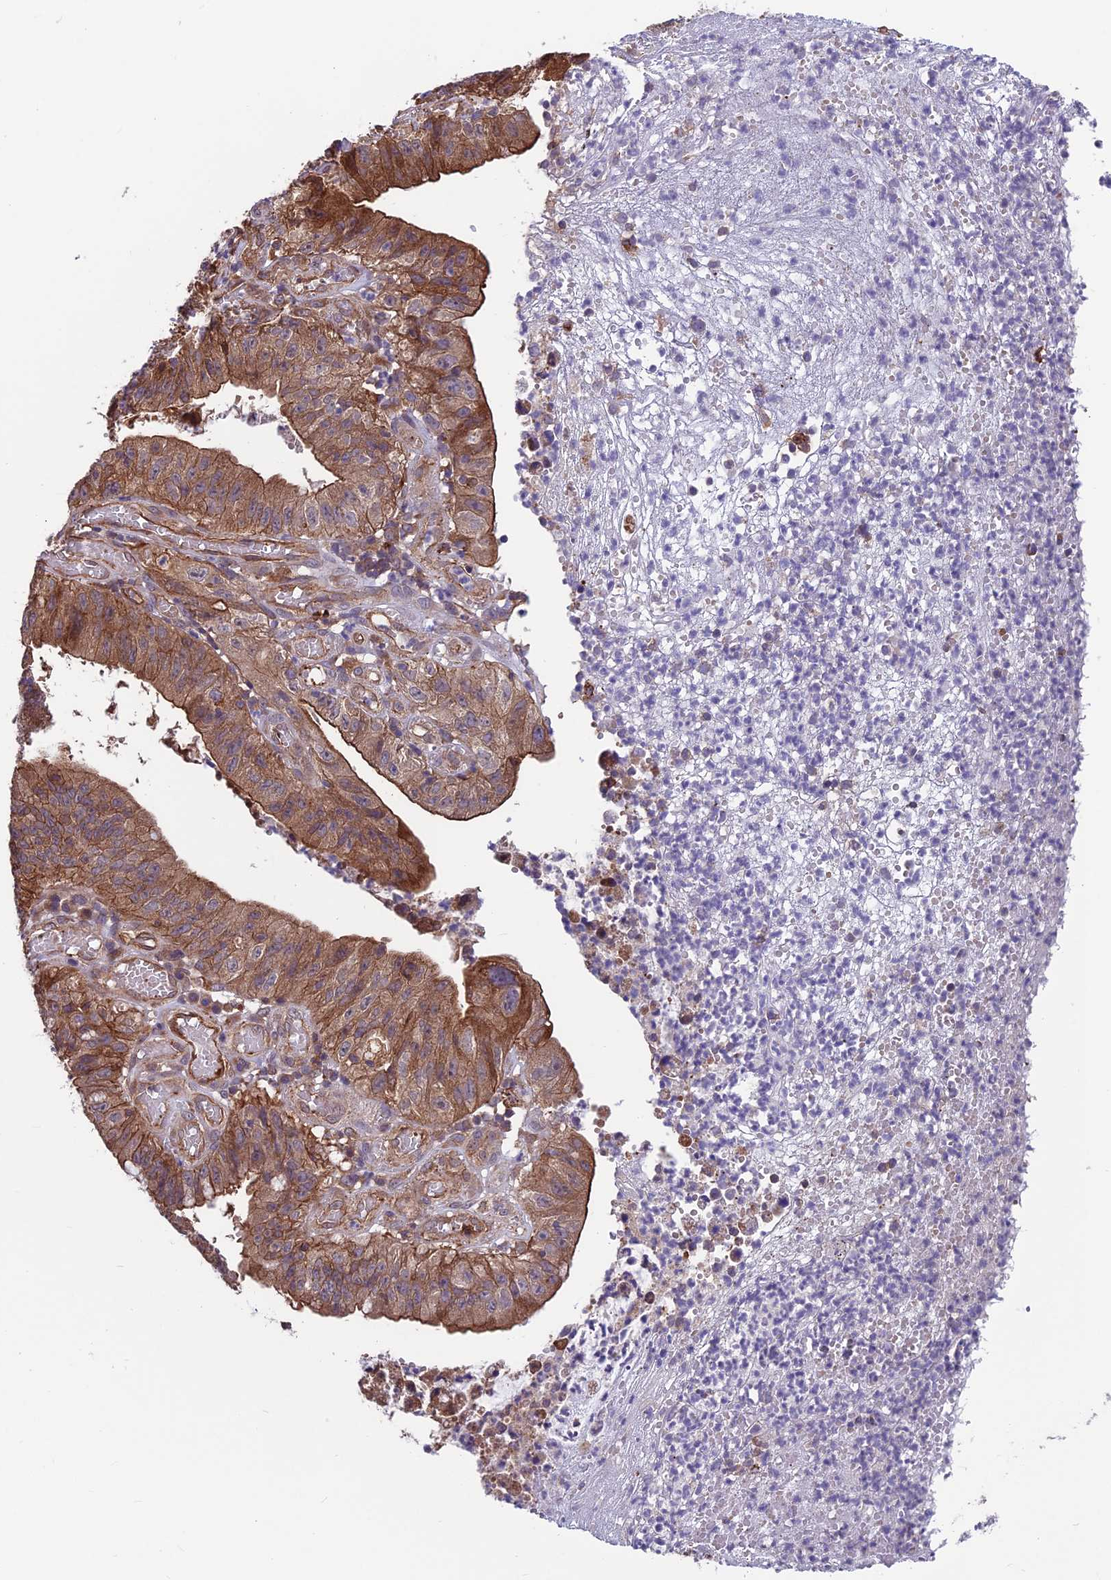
{"staining": {"intensity": "moderate", "quantity": ">75%", "location": "cytoplasmic/membranous"}, "tissue": "stomach cancer", "cell_type": "Tumor cells", "image_type": "cancer", "snomed": [{"axis": "morphology", "description": "Adenocarcinoma, NOS"}, {"axis": "topography", "description": "Stomach"}], "caption": "Immunohistochemistry photomicrograph of human stomach cancer stained for a protein (brown), which reveals medium levels of moderate cytoplasmic/membranous staining in about >75% of tumor cells.", "gene": "RTN4RL1", "patient": {"sex": "male", "age": 59}}